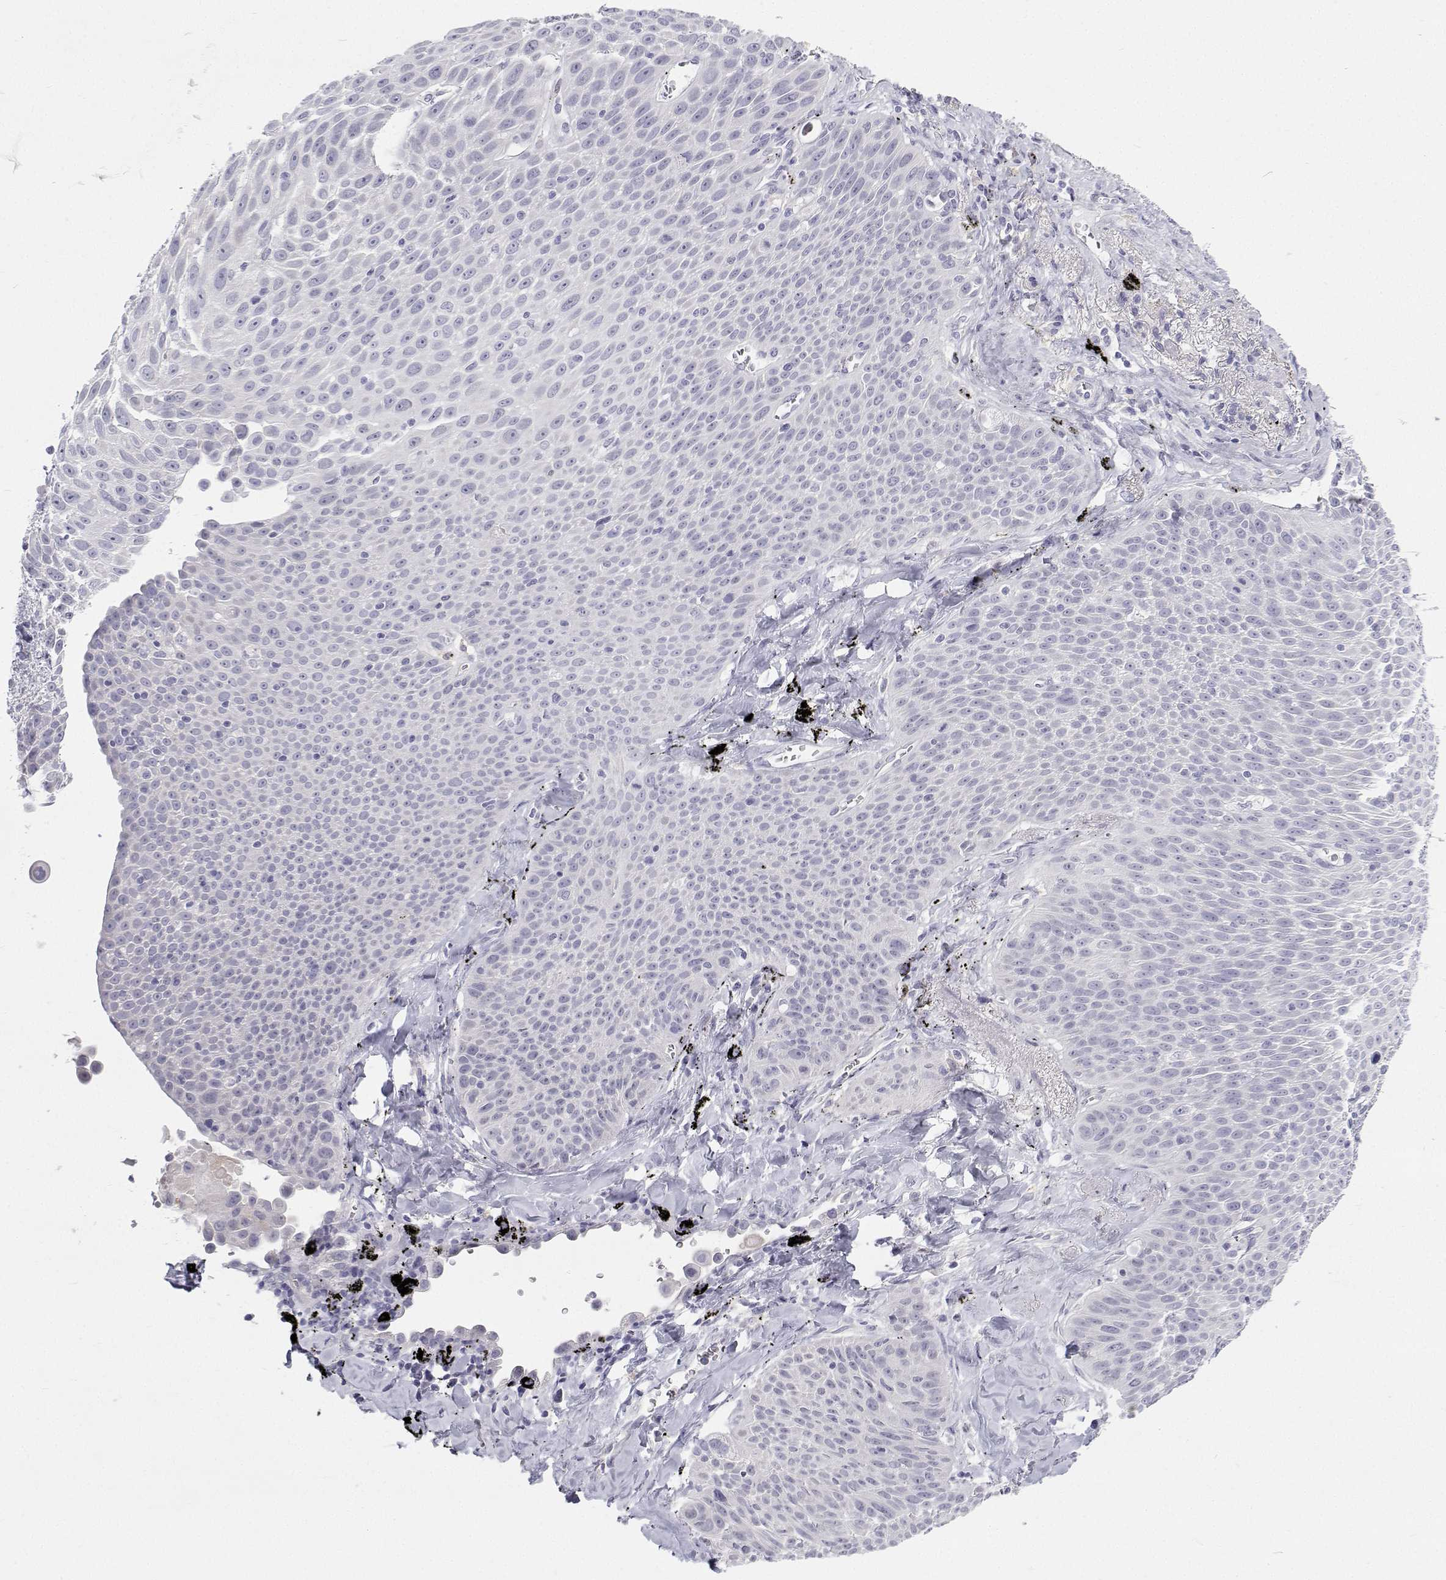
{"staining": {"intensity": "negative", "quantity": "none", "location": "none"}, "tissue": "lung cancer", "cell_type": "Tumor cells", "image_type": "cancer", "snomed": [{"axis": "morphology", "description": "Squamous cell carcinoma, NOS"}, {"axis": "morphology", "description": "Squamous cell carcinoma, metastatic, NOS"}, {"axis": "topography", "description": "Lymph node"}, {"axis": "topography", "description": "Lung"}], "caption": "Tumor cells are negative for brown protein staining in lung squamous cell carcinoma.", "gene": "TTN", "patient": {"sex": "female", "age": 62}}